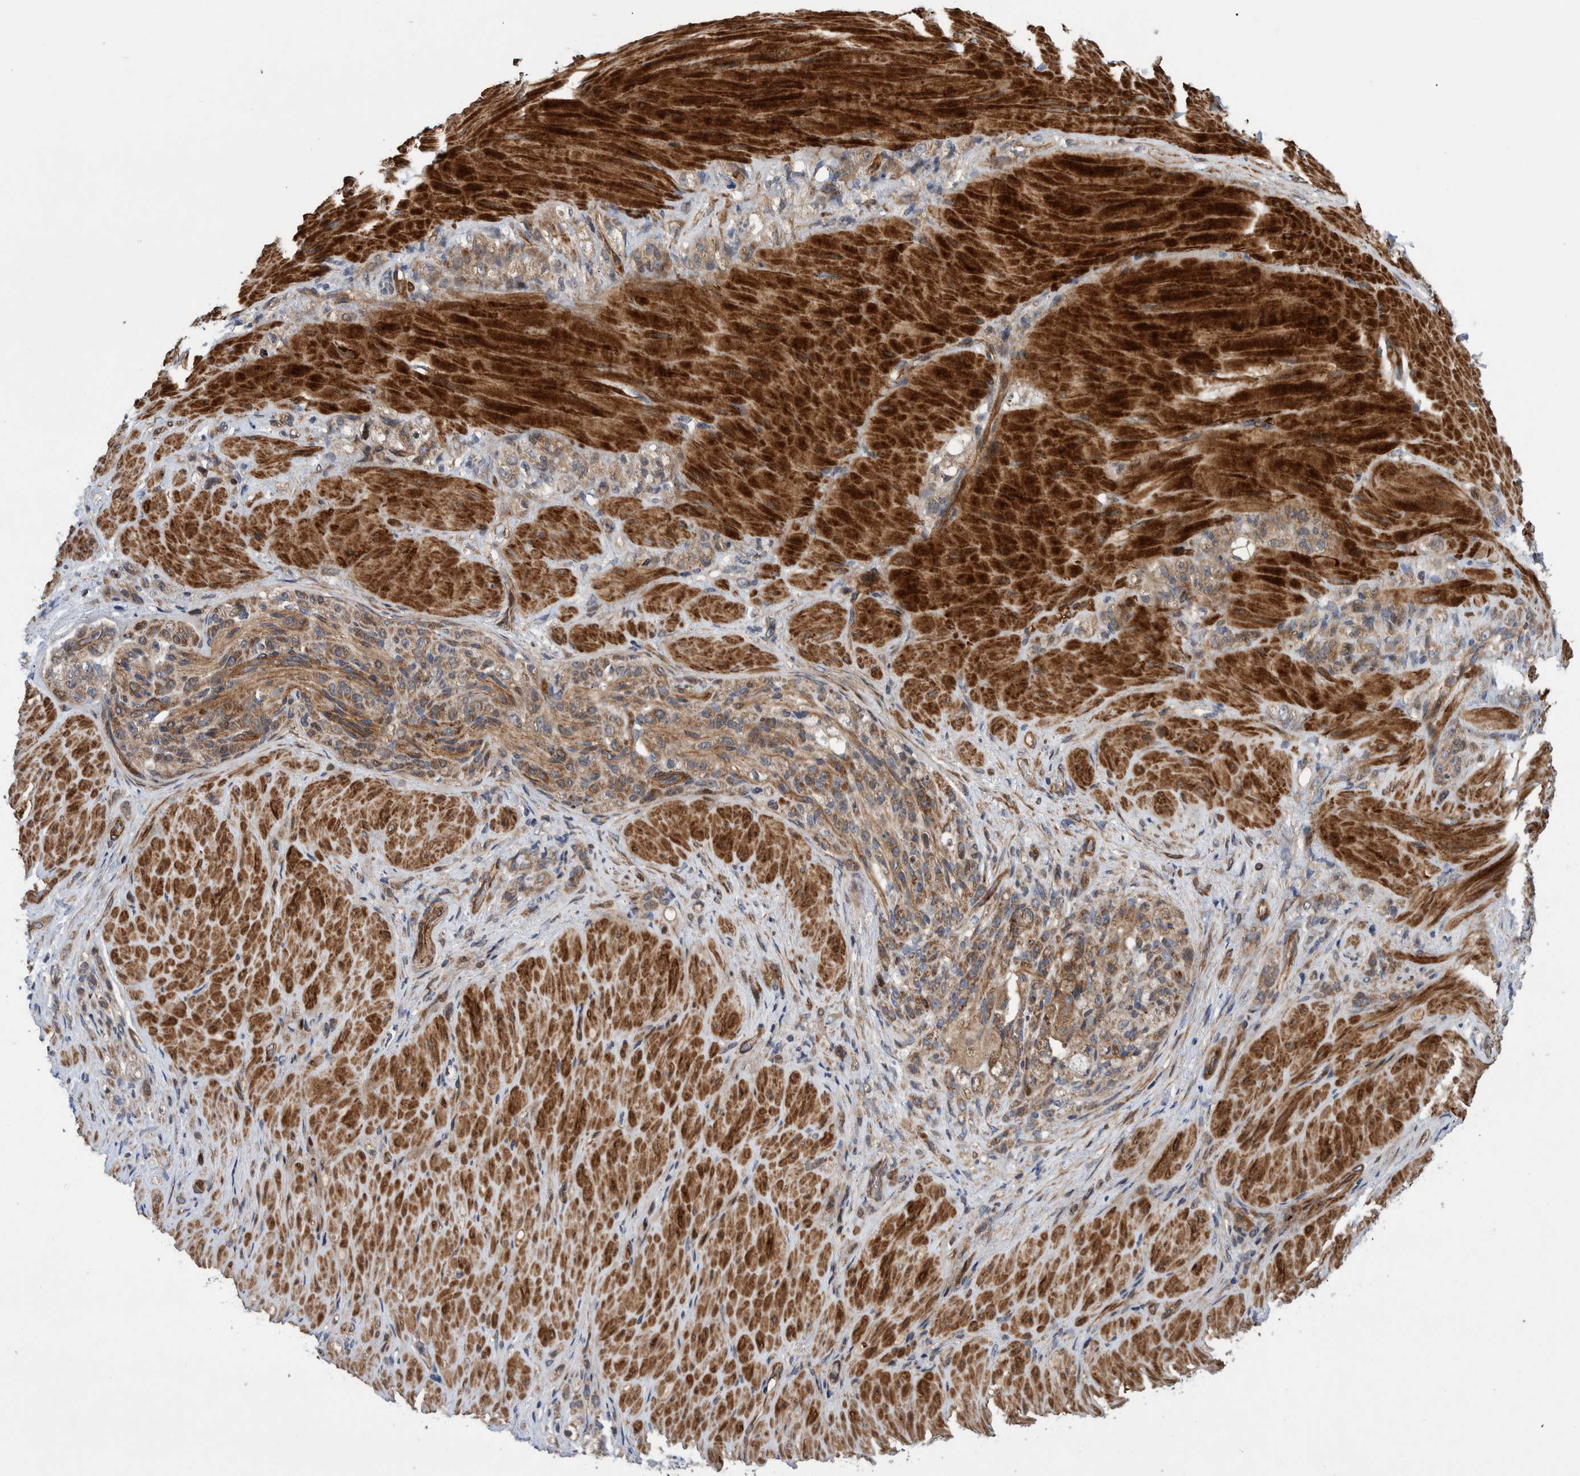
{"staining": {"intensity": "moderate", "quantity": ">75%", "location": "cytoplasmic/membranous"}, "tissue": "stomach cancer", "cell_type": "Tumor cells", "image_type": "cancer", "snomed": [{"axis": "morphology", "description": "Normal tissue, NOS"}, {"axis": "morphology", "description": "Adenocarcinoma, NOS"}, {"axis": "topography", "description": "Stomach"}], "caption": "Immunohistochemistry (IHC) micrograph of stomach cancer (adenocarcinoma) stained for a protein (brown), which shows medium levels of moderate cytoplasmic/membranous positivity in approximately >75% of tumor cells.", "gene": "GRPEL2", "patient": {"sex": "male", "age": 82}}